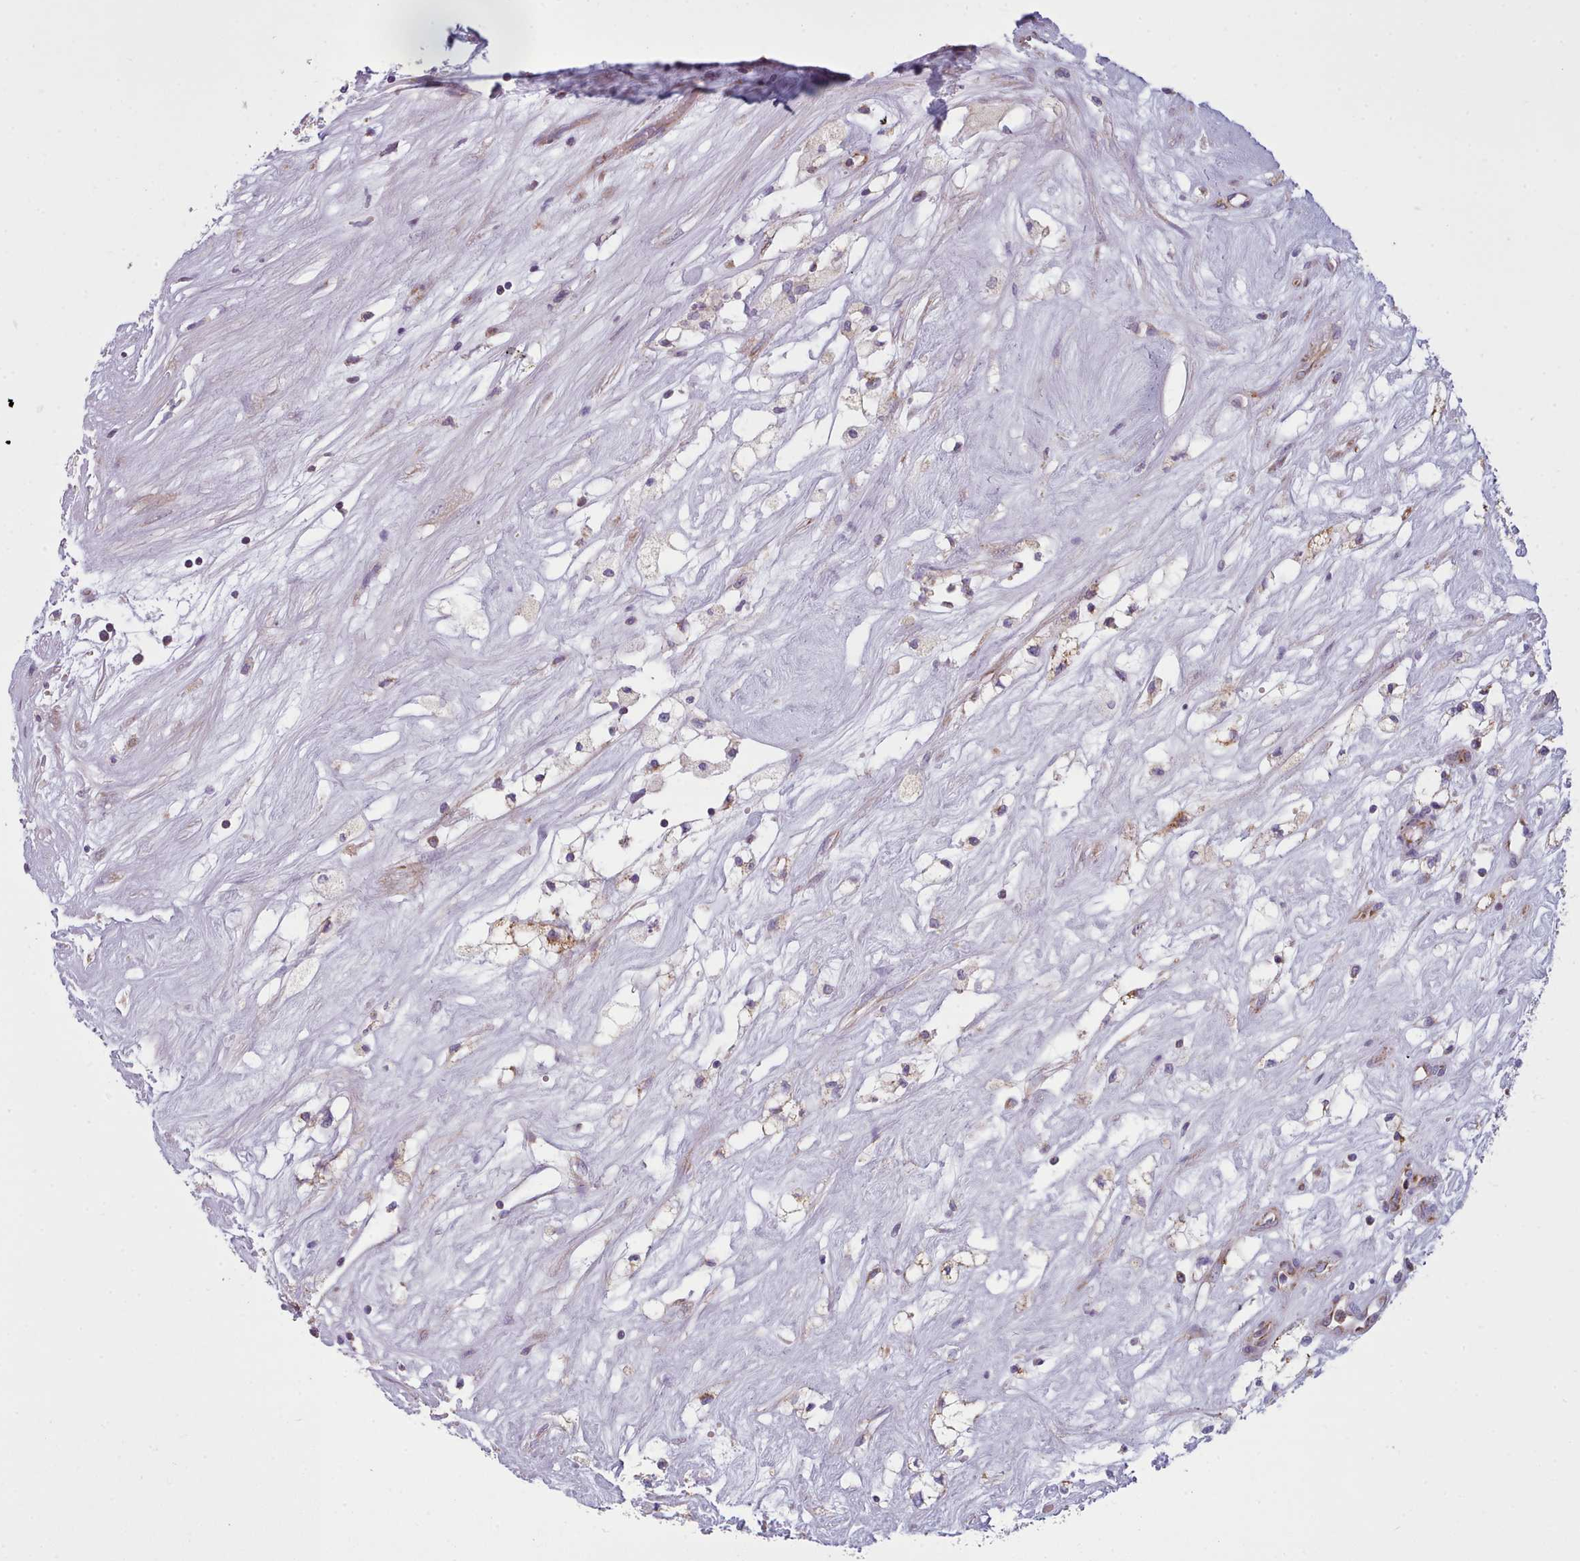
{"staining": {"intensity": "negative", "quantity": "none", "location": "none"}, "tissue": "renal cancer", "cell_type": "Tumor cells", "image_type": "cancer", "snomed": [{"axis": "morphology", "description": "Adenocarcinoma, NOS"}, {"axis": "topography", "description": "Kidney"}], "caption": "The image reveals no significant expression in tumor cells of renal adenocarcinoma.", "gene": "SRP54", "patient": {"sex": "male", "age": 59}}